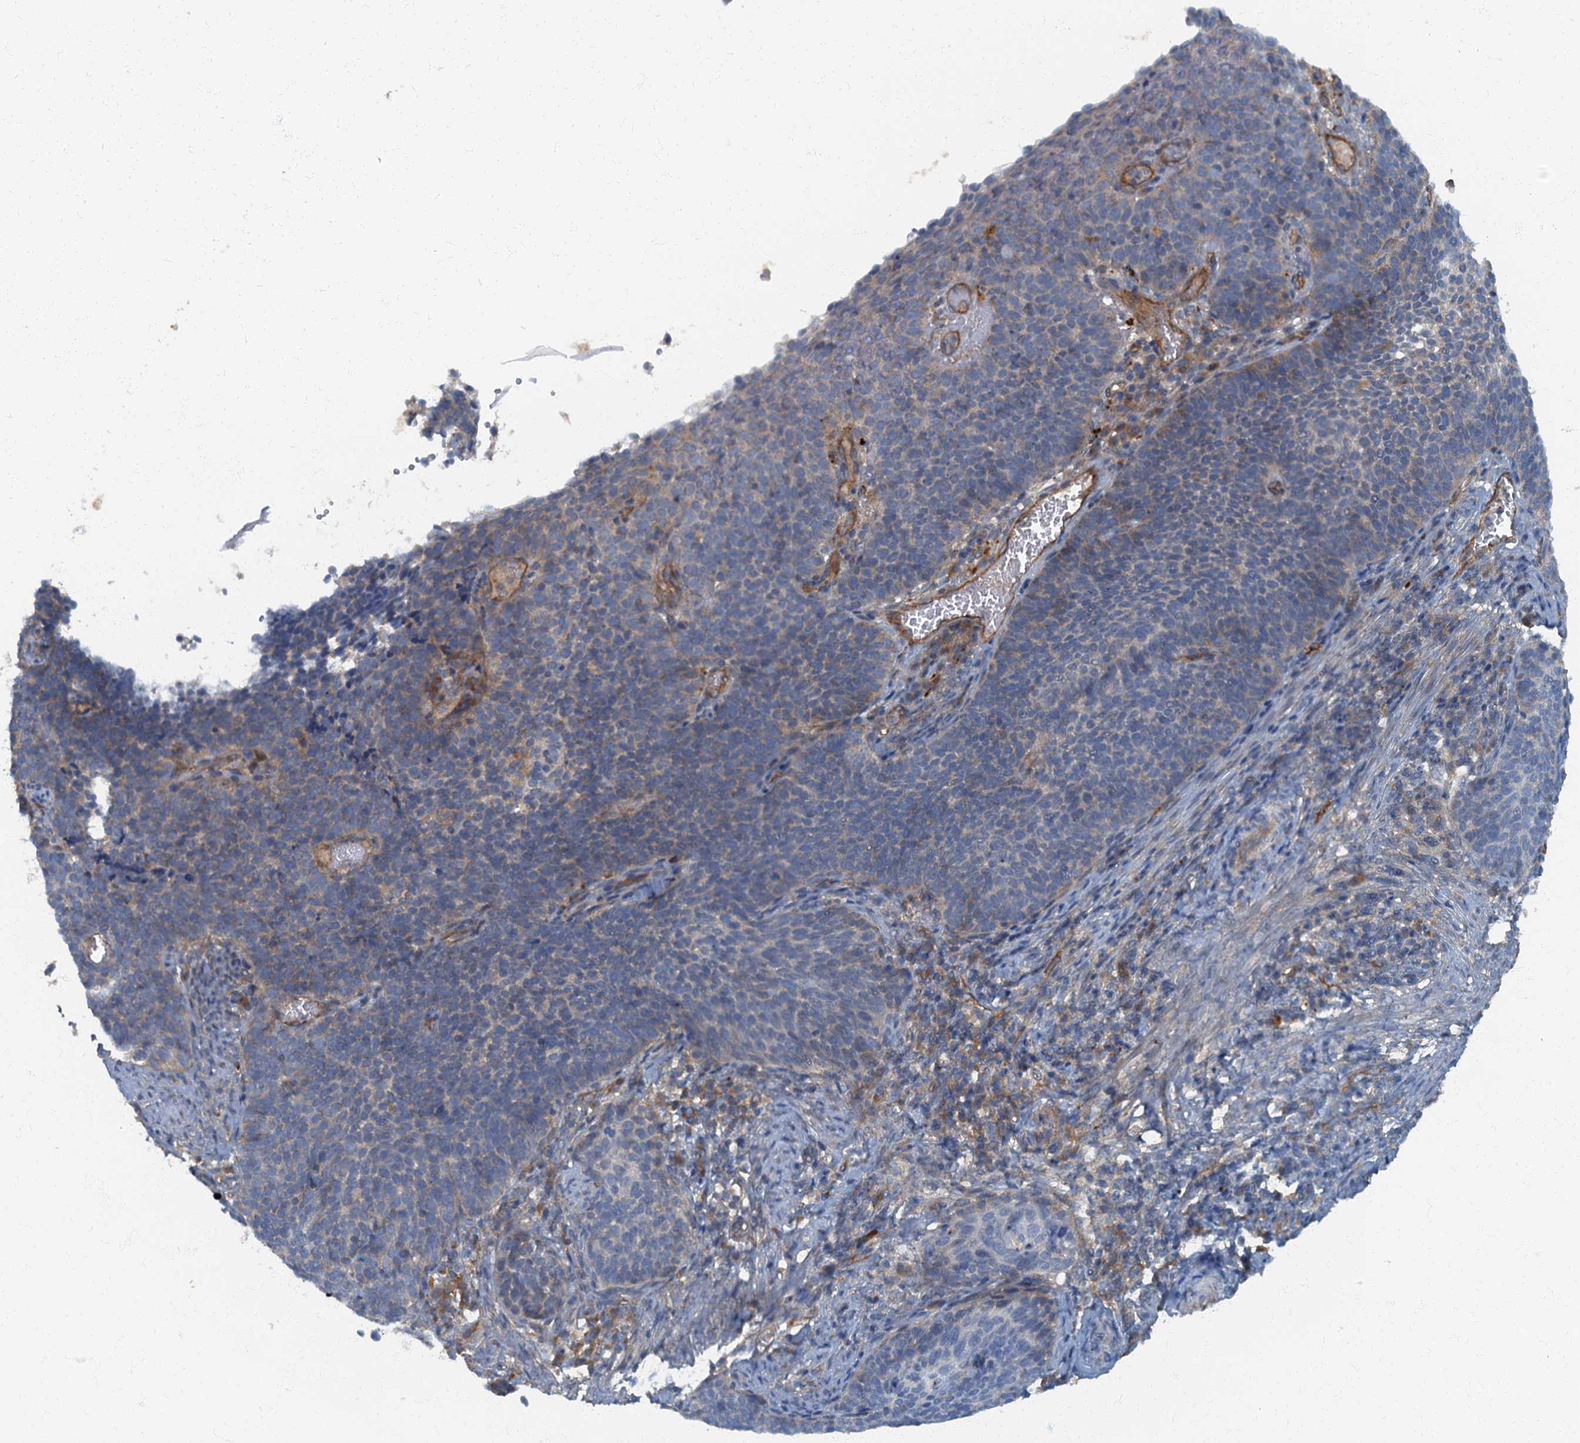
{"staining": {"intensity": "negative", "quantity": "none", "location": "none"}, "tissue": "cervical cancer", "cell_type": "Tumor cells", "image_type": "cancer", "snomed": [{"axis": "morphology", "description": "Normal tissue, NOS"}, {"axis": "morphology", "description": "Squamous cell carcinoma, NOS"}, {"axis": "topography", "description": "Cervix"}], "caption": "Immunohistochemistry image of neoplastic tissue: human squamous cell carcinoma (cervical) stained with DAB reveals no significant protein expression in tumor cells. (DAB immunohistochemistry (IHC) with hematoxylin counter stain).", "gene": "ARL11", "patient": {"sex": "female", "age": 39}}